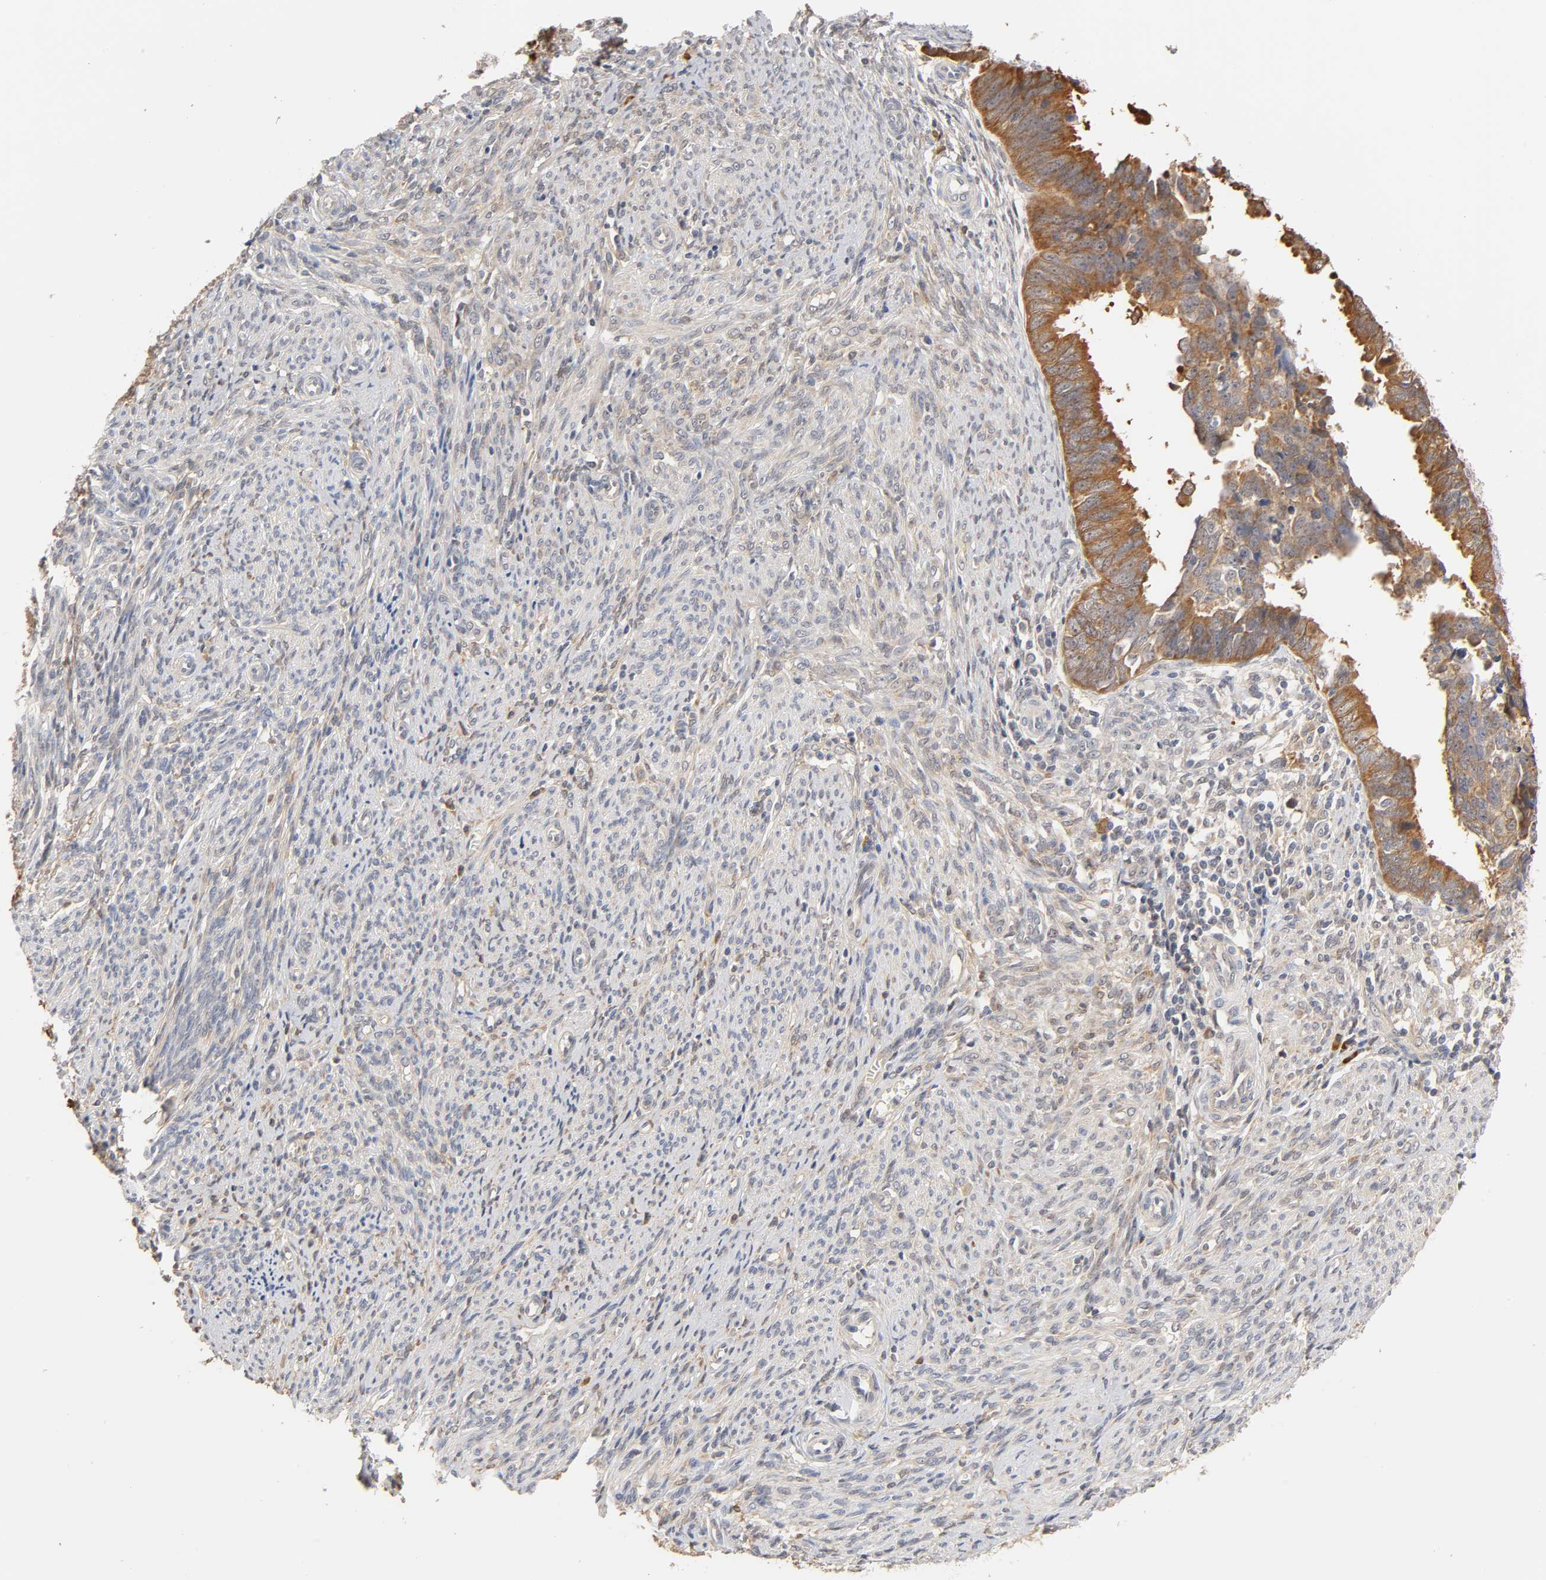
{"staining": {"intensity": "strong", "quantity": ">75%", "location": "cytoplasmic/membranous"}, "tissue": "endometrial cancer", "cell_type": "Tumor cells", "image_type": "cancer", "snomed": [{"axis": "morphology", "description": "Adenocarcinoma, NOS"}, {"axis": "topography", "description": "Endometrium"}], "caption": "A brown stain highlights strong cytoplasmic/membranous staining of a protein in human endometrial cancer (adenocarcinoma) tumor cells. (Stains: DAB in brown, nuclei in blue, Microscopy: brightfield microscopy at high magnification).", "gene": "GSTZ1", "patient": {"sex": "female", "age": 75}}